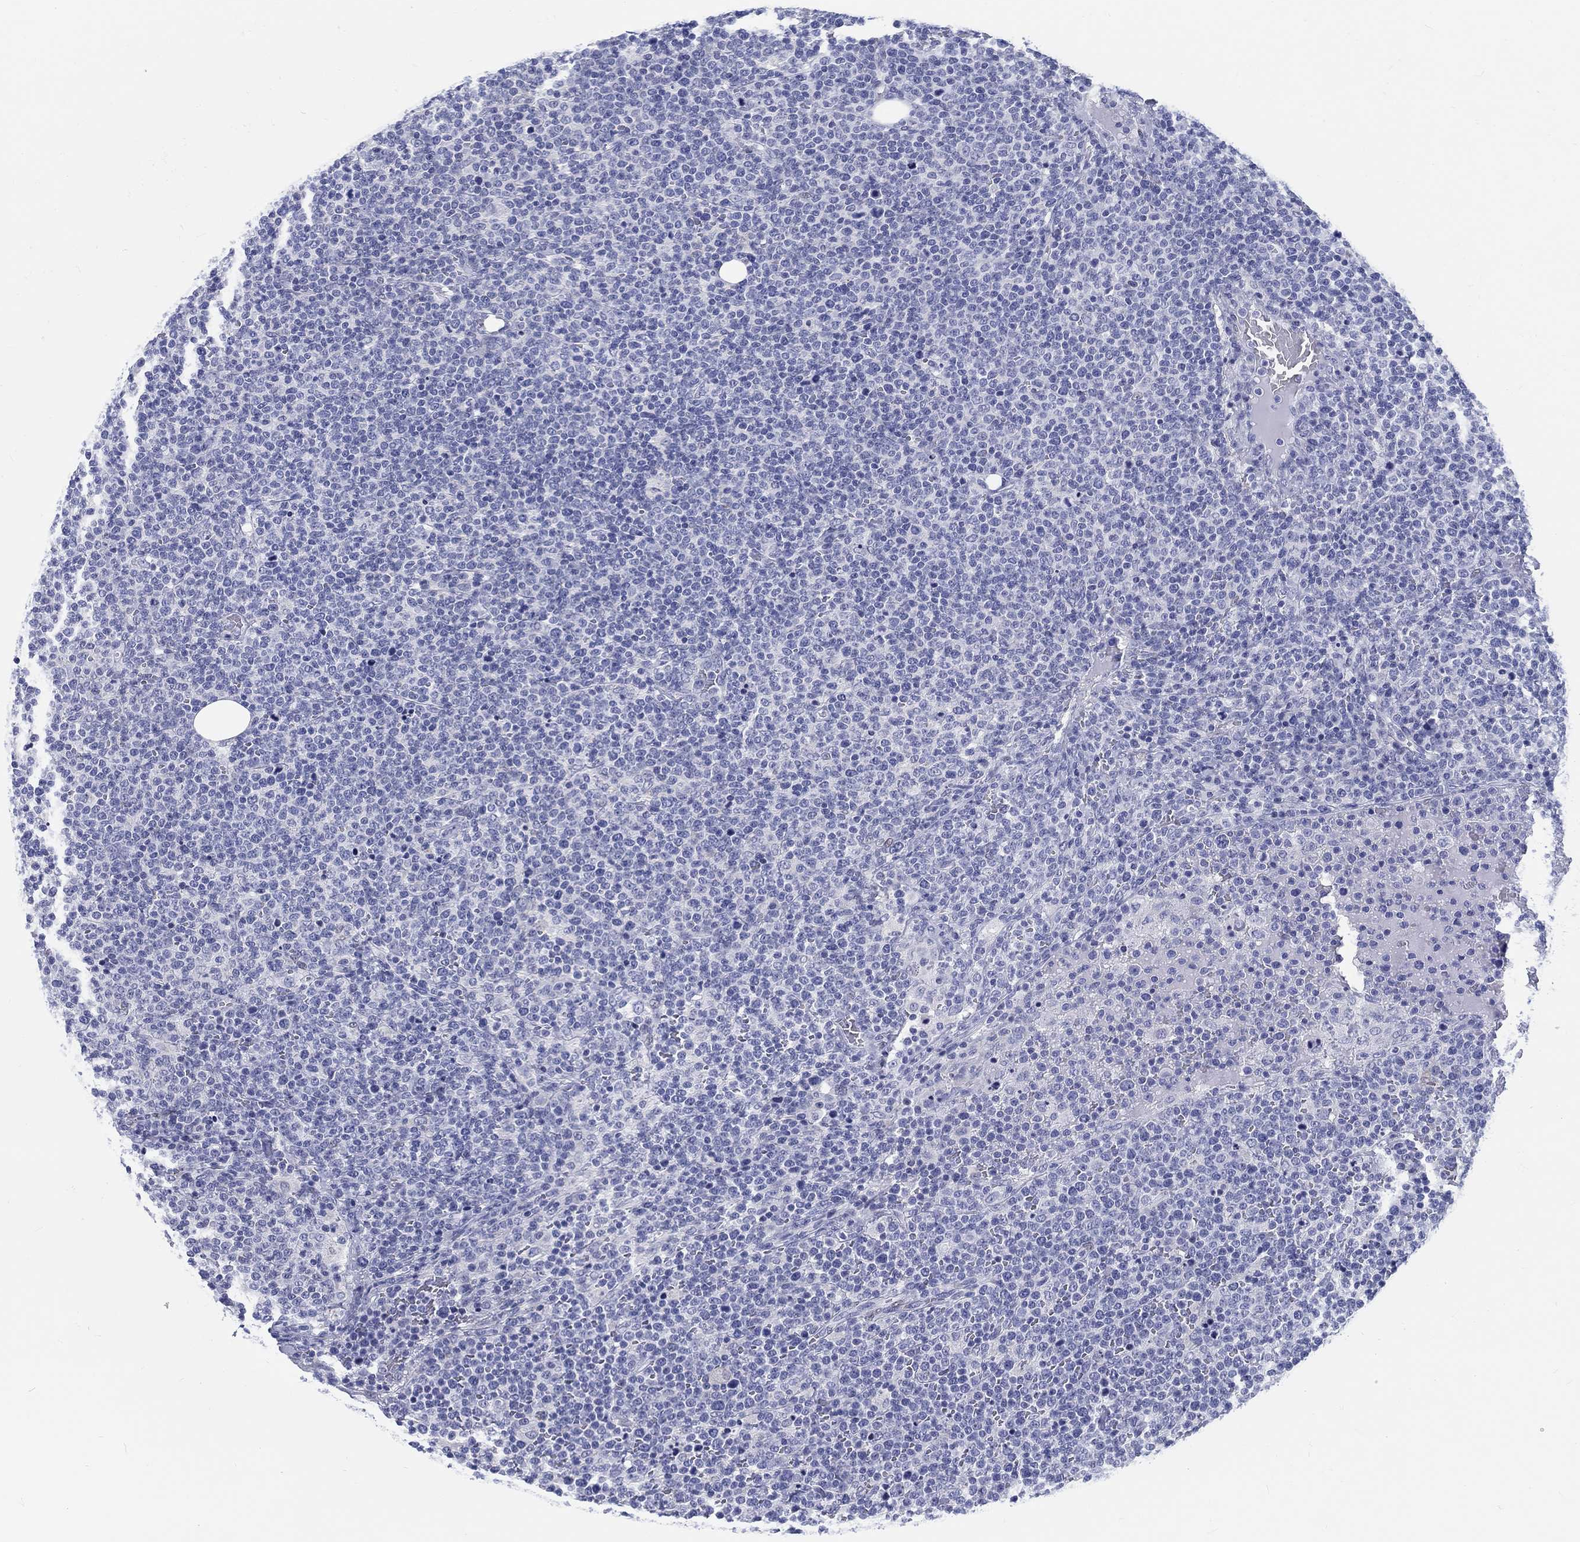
{"staining": {"intensity": "negative", "quantity": "none", "location": "none"}, "tissue": "lymphoma", "cell_type": "Tumor cells", "image_type": "cancer", "snomed": [{"axis": "morphology", "description": "Malignant lymphoma, non-Hodgkin's type, High grade"}, {"axis": "topography", "description": "Lymph node"}], "caption": "Immunohistochemistry of lymphoma displays no staining in tumor cells.", "gene": "H1-1", "patient": {"sex": "male", "age": 61}}